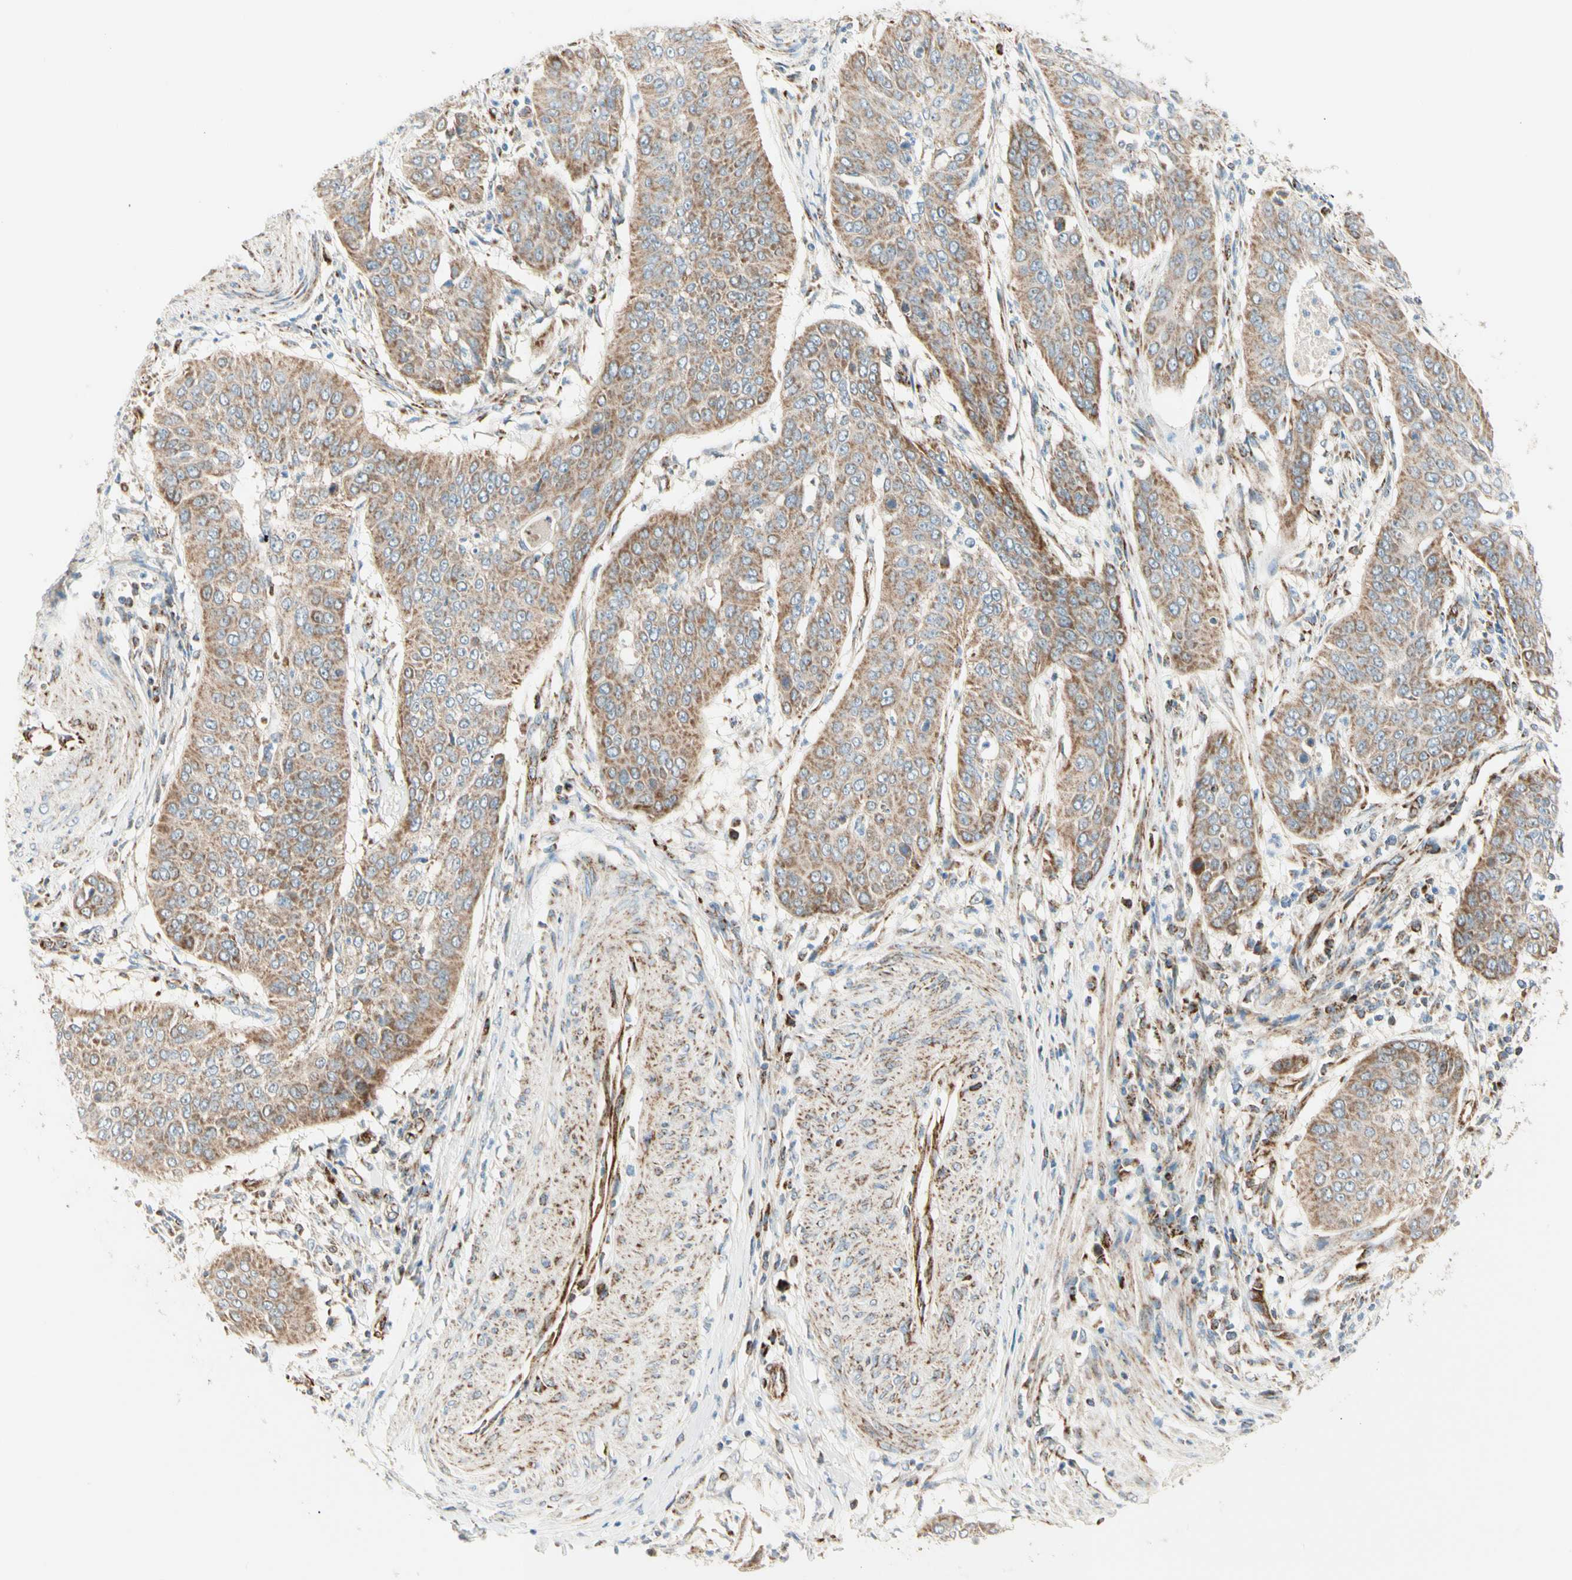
{"staining": {"intensity": "moderate", "quantity": ">75%", "location": "cytoplasmic/membranous"}, "tissue": "cervical cancer", "cell_type": "Tumor cells", "image_type": "cancer", "snomed": [{"axis": "morphology", "description": "Normal tissue, NOS"}, {"axis": "morphology", "description": "Squamous cell carcinoma, NOS"}, {"axis": "topography", "description": "Cervix"}], "caption": "The image shows immunohistochemical staining of cervical squamous cell carcinoma. There is moderate cytoplasmic/membranous expression is identified in about >75% of tumor cells.", "gene": "TBC1D10A", "patient": {"sex": "female", "age": 39}}